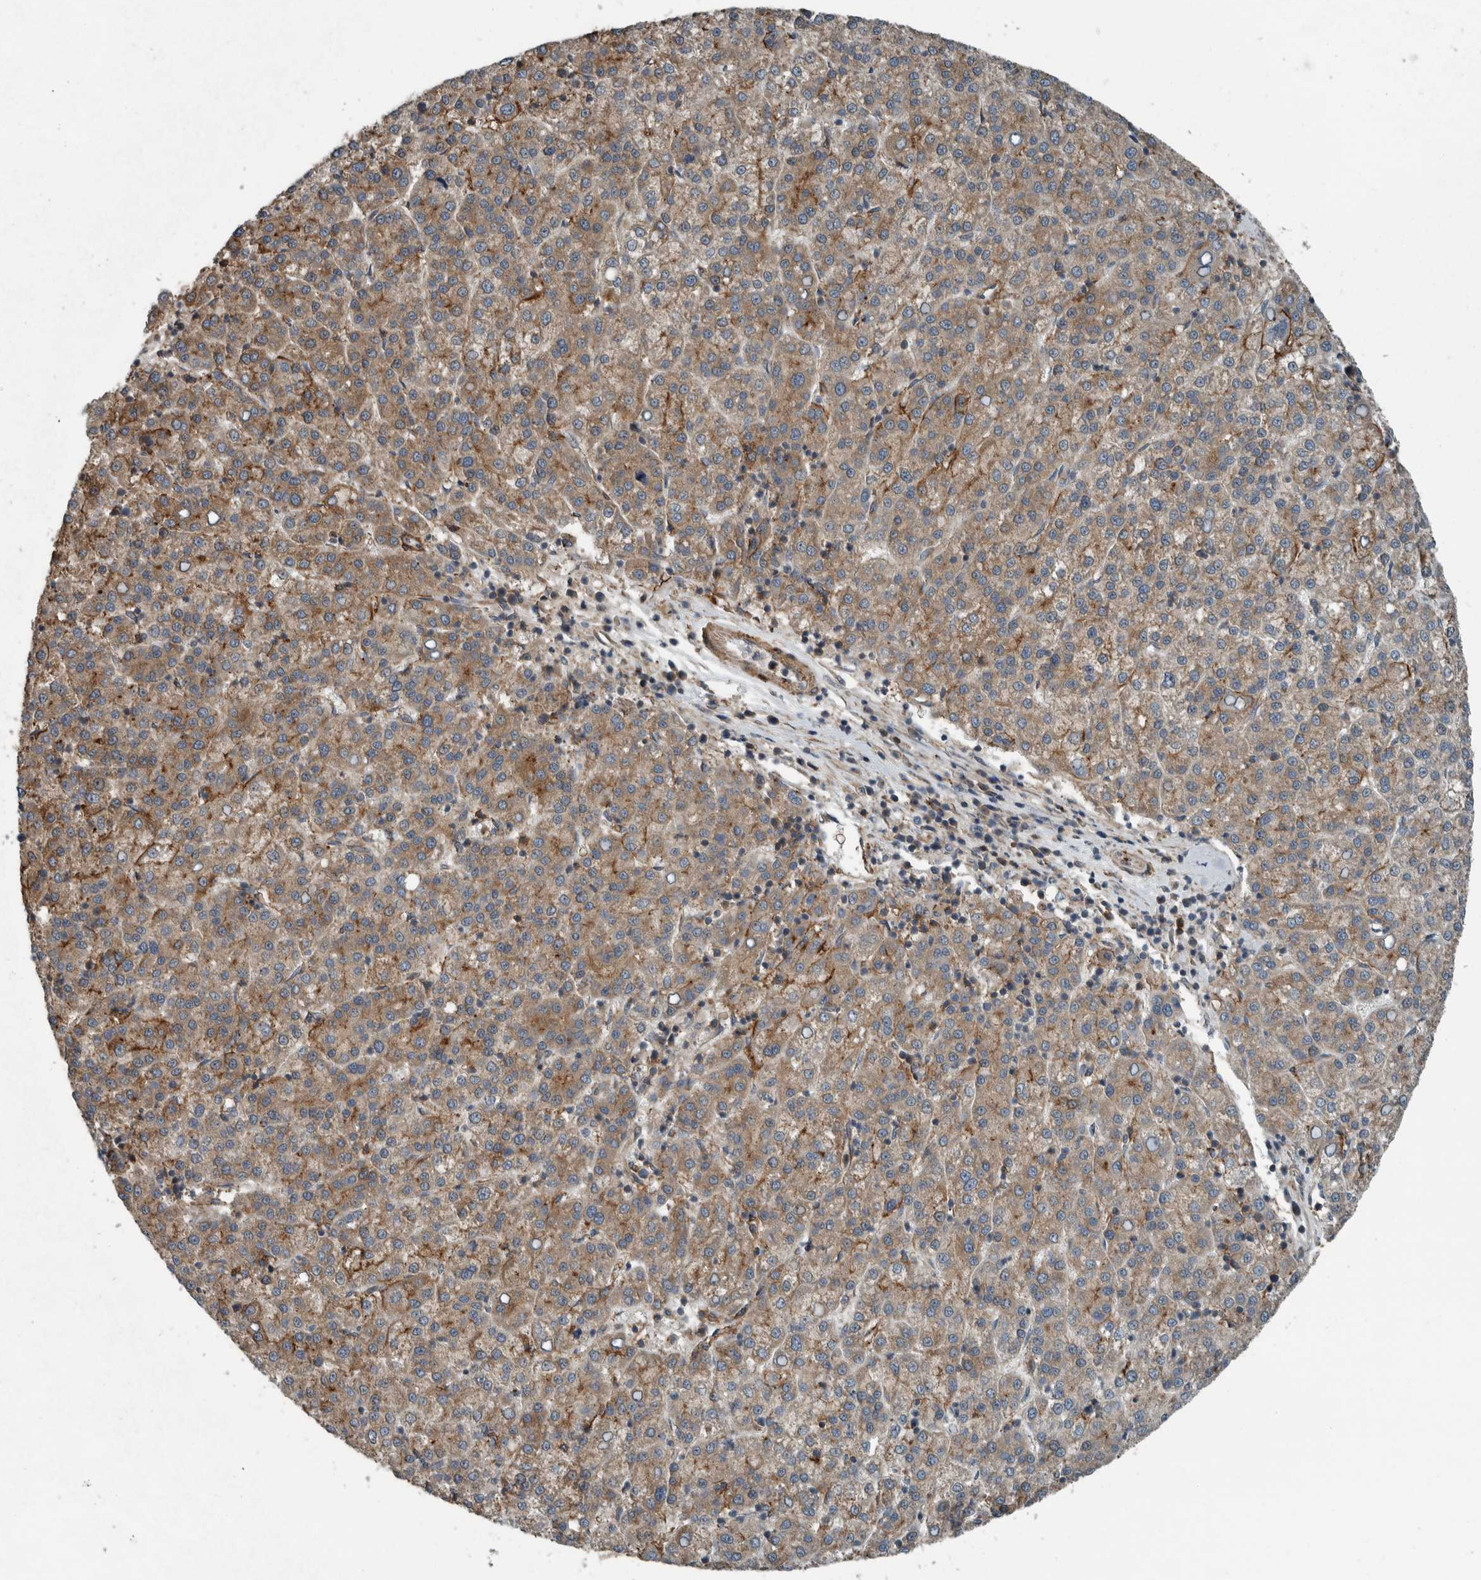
{"staining": {"intensity": "moderate", "quantity": ">75%", "location": "cytoplasmic/membranous"}, "tissue": "liver cancer", "cell_type": "Tumor cells", "image_type": "cancer", "snomed": [{"axis": "morphology", "description": "Carcinoma, Hepatocellular, NOS"}, {"axis": "topography", "description": "Liver"}], "caption": "High-magnification brightfield microscopy of liver cancer (hepatocellular carcinoma) stained with DAB (brown) and counterstained with hematoxylin (blue). tumor cells exhibit moderate cytoplasmic/membranous positivity is identified in about>75% of cells.", "gene": "AMFR", "patient": {"sex": "female", "age": 58}}